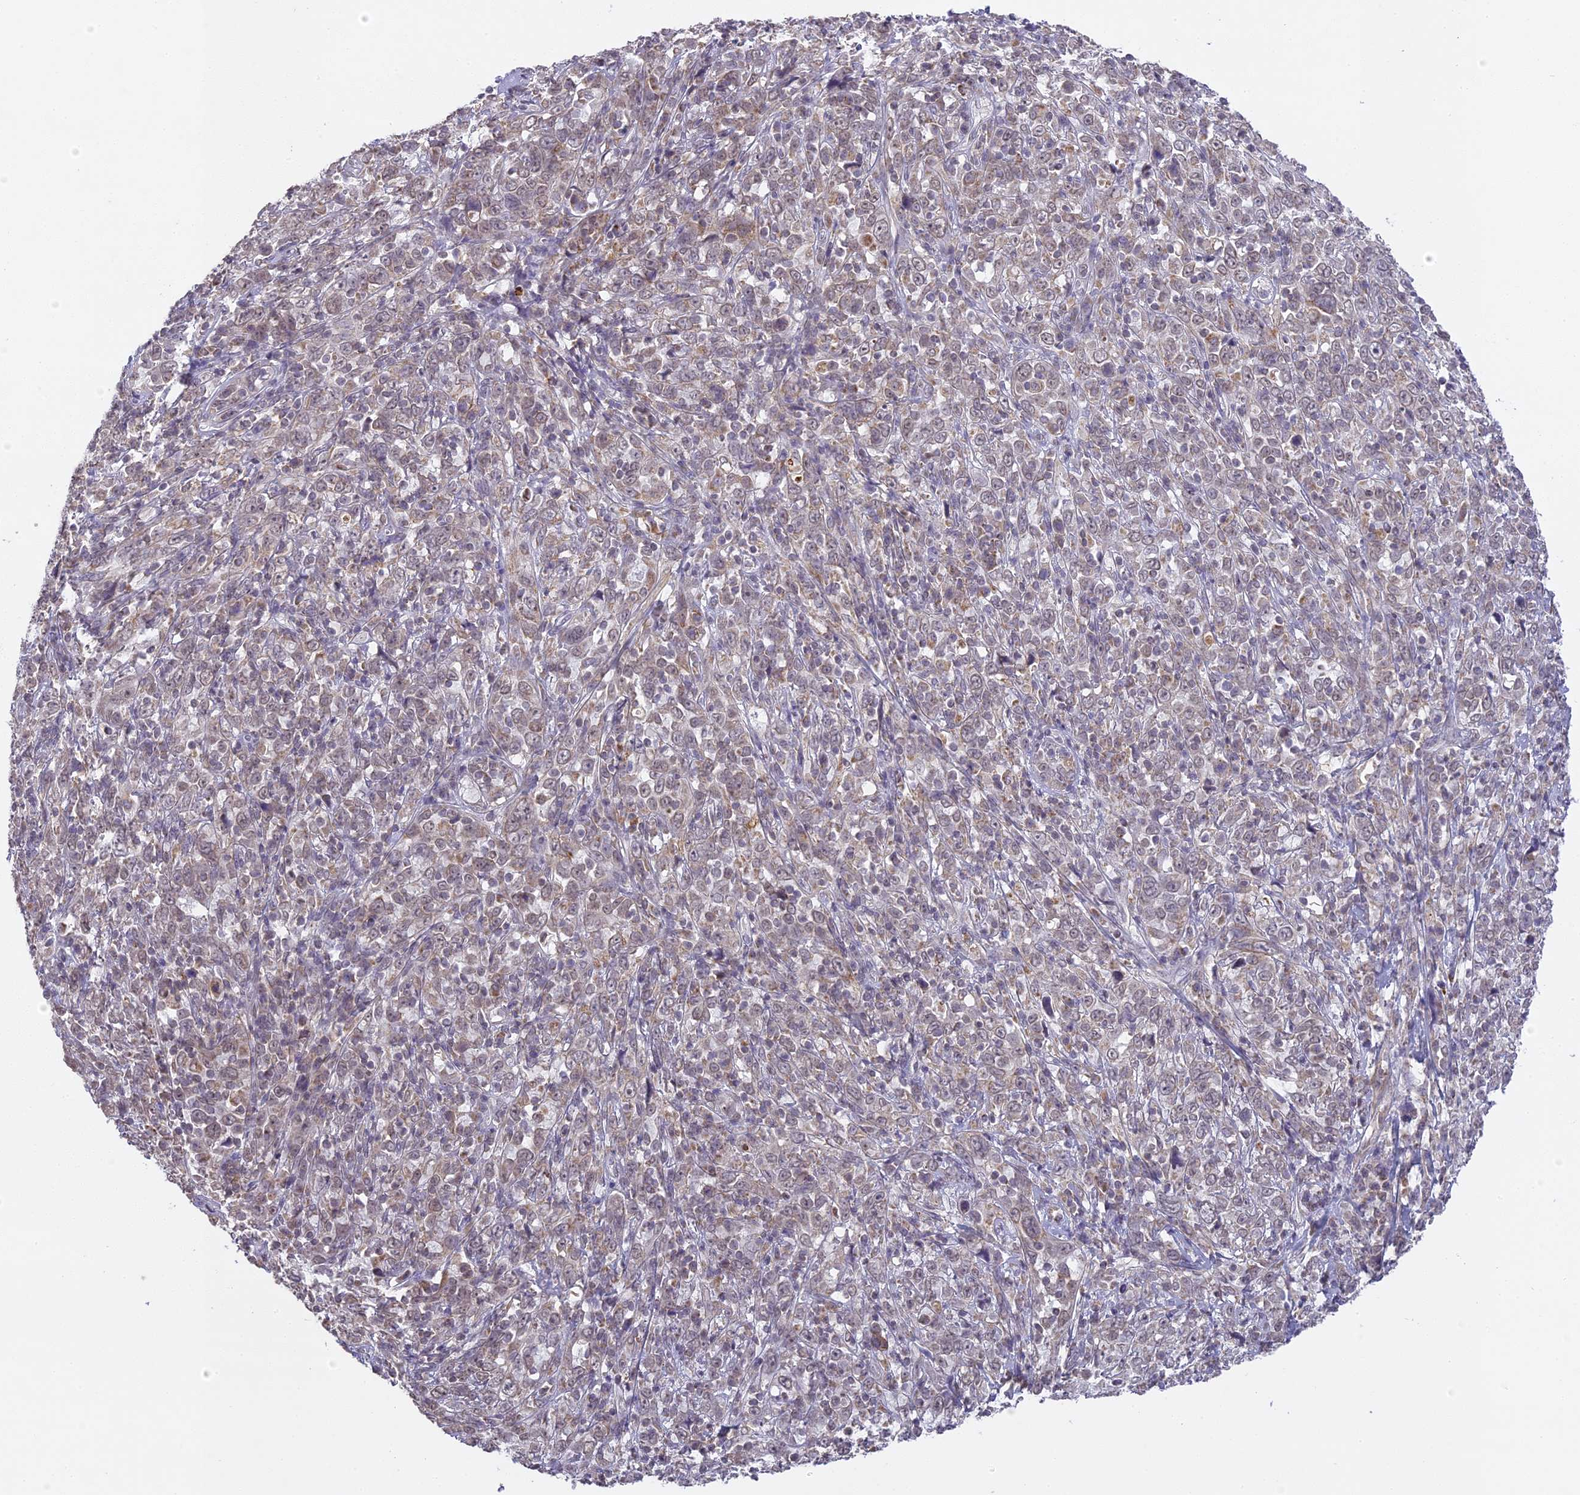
{"staining": {"intensity": "weak", "quantity": ">75%", "location": "nuclear"}, "tissue": "cervical cancer", "cell_type": "Tumor cells", "image_type": "cancer", "snomed": [{"axis": "morphology", "description": "Squamous cell carcinoma, NOS"}, {"axis": "topography", "description": "Cervix"}], "caption": "A micrograph showing weak nuclear positivity in about >75% of tumor cells in cervical squamous cell carcinoma, as visualized by brown immunohistochemical staining.", "gene": "ERG28", "patient": {"sex": "female", "age": 46}}